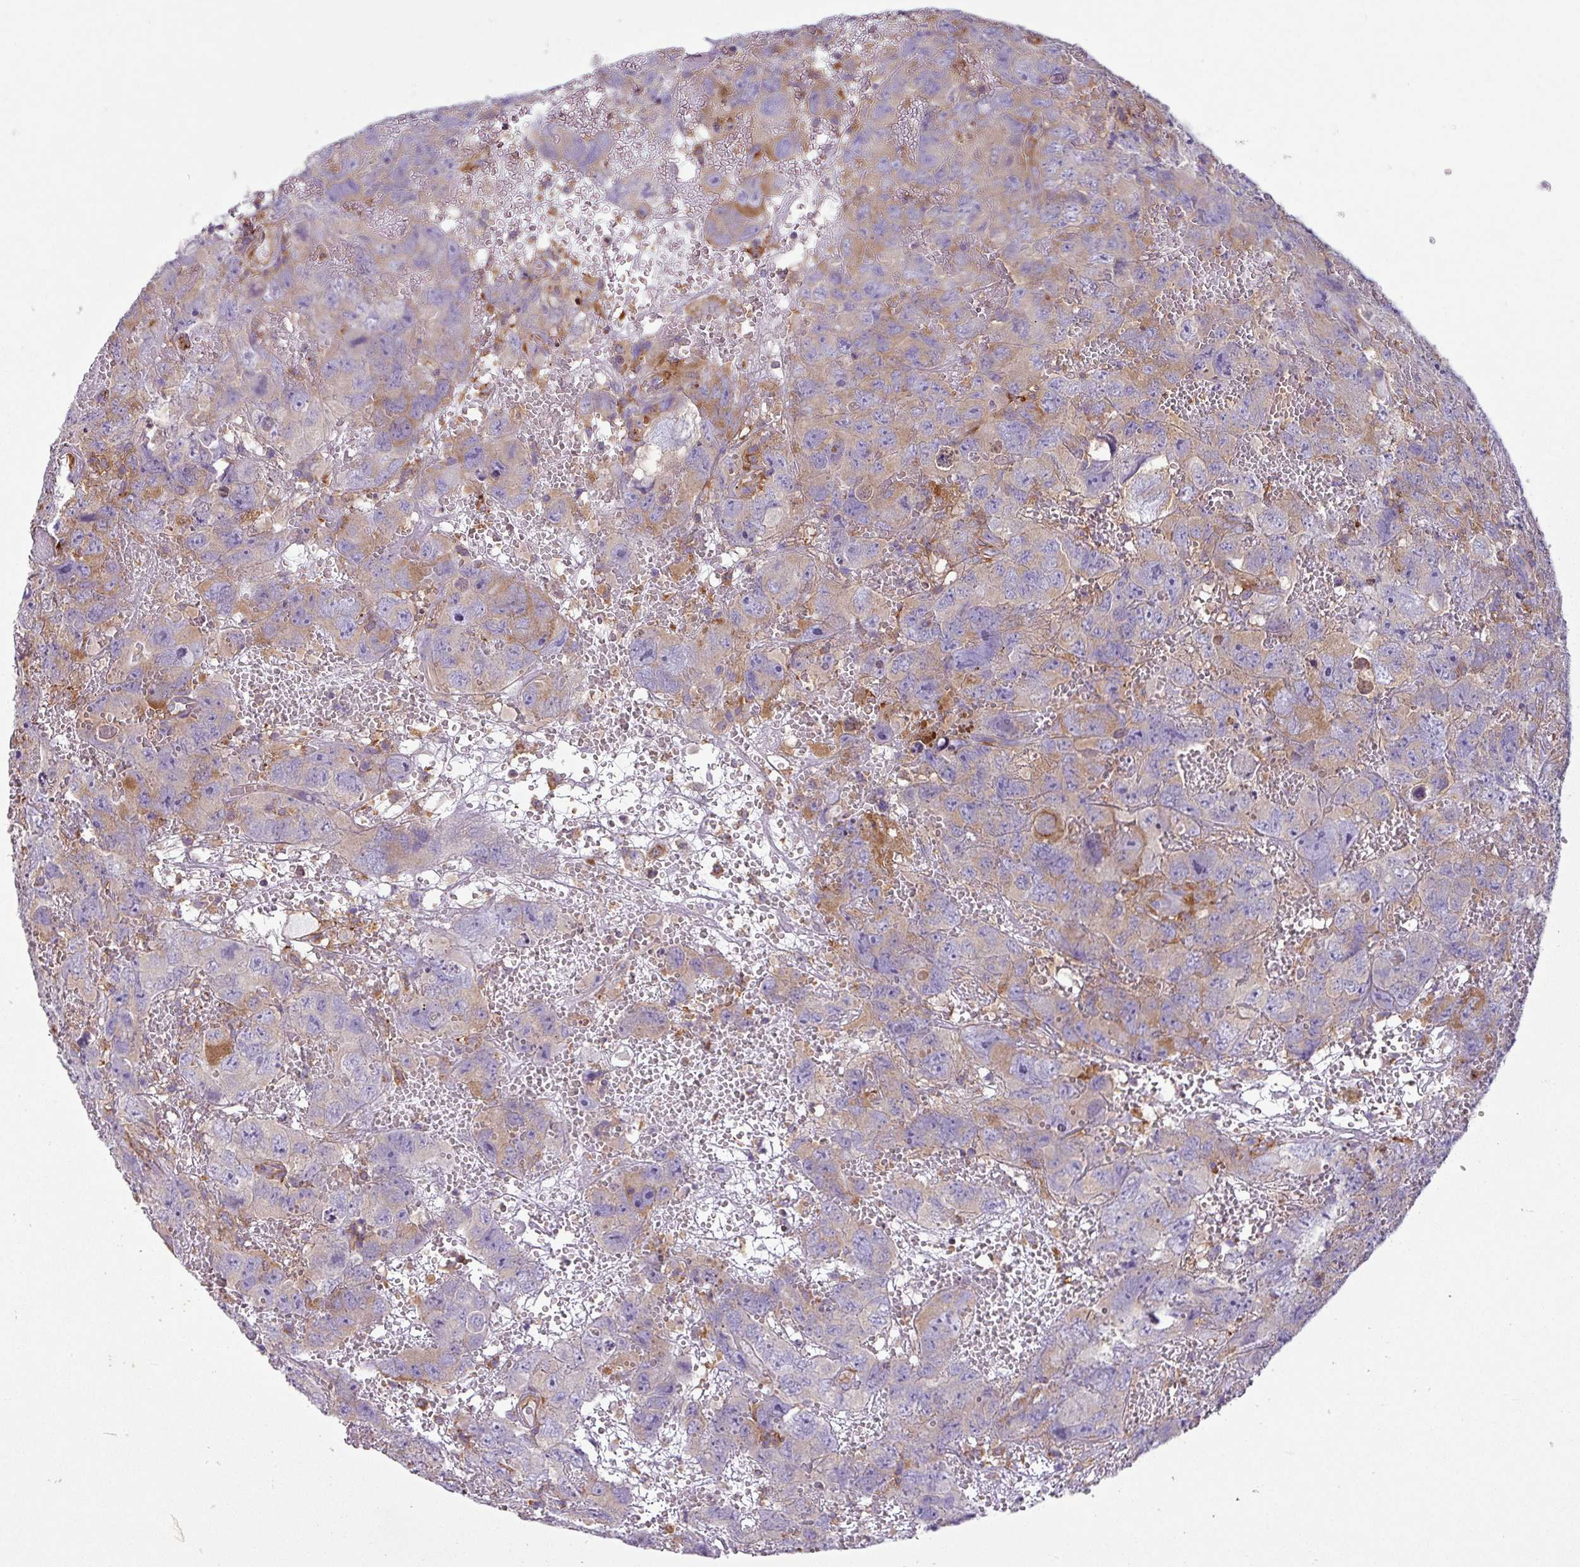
{"staining": {"intensity": "weak", "quantity": "25%-75%", "location": "cytoplasmic/membranous"}, "tissue": "testis cancer", "cell_type": "Tumor cells", "image_type": "cancer", "snomed": [{"axis": "morphology", "description": "Carcinoma, Embryonal, NOS"}, {"axis": "topography", "description": "Testis"}], "caption": "Testis cancer (embryonal carcinoma) stained with a protein marker exhibits weak staining in tumor cells.", "gene": "XNDC1N", "patient": {"sex": "male", "age": 45}}